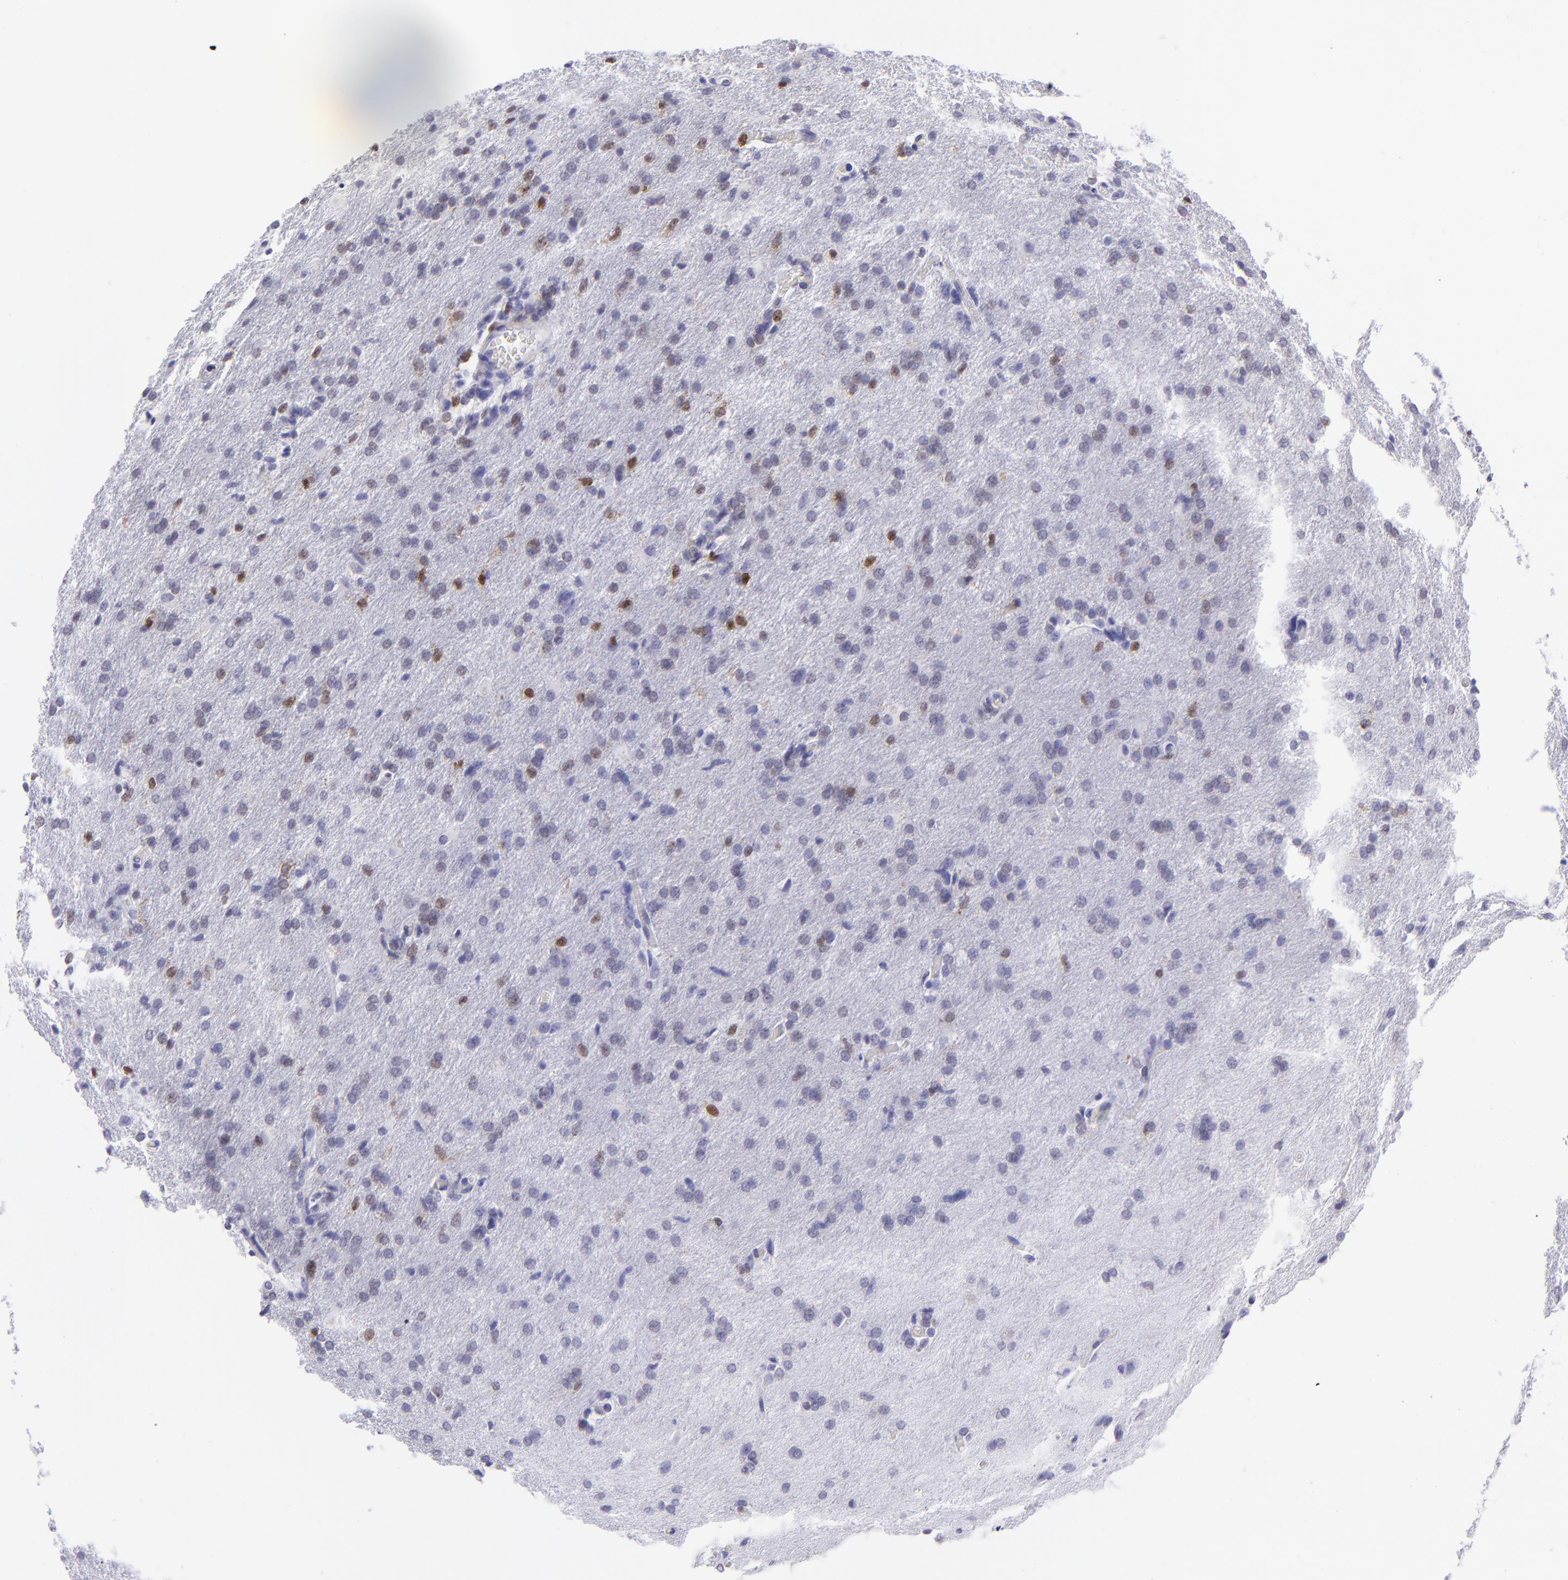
{"staining": {"intensity": "negative", "quantity": "none", "location": "none"}, "tissue": "glioma", "cell_type": "Tumor cells", "image_type": "cancer", "snomed": [{"axis": "morphology", "description": "Glioma, malignant, High grade"}, {"axis": "topography", "description": "Brain"}], "caption": "This is a image of immunohistochemistry (IHC) staining of malignant high-grade glioma, which shows no expression in tumor cells. The staining was performed using DAB (3,3'-diaminobenzidine) to visualize the protein expression in brown, while the nuclei were stained in blue with hematoxylin (Magnification: 20x).", "gene": "MITF", "patient": {"sex": "male", "age": 68}}